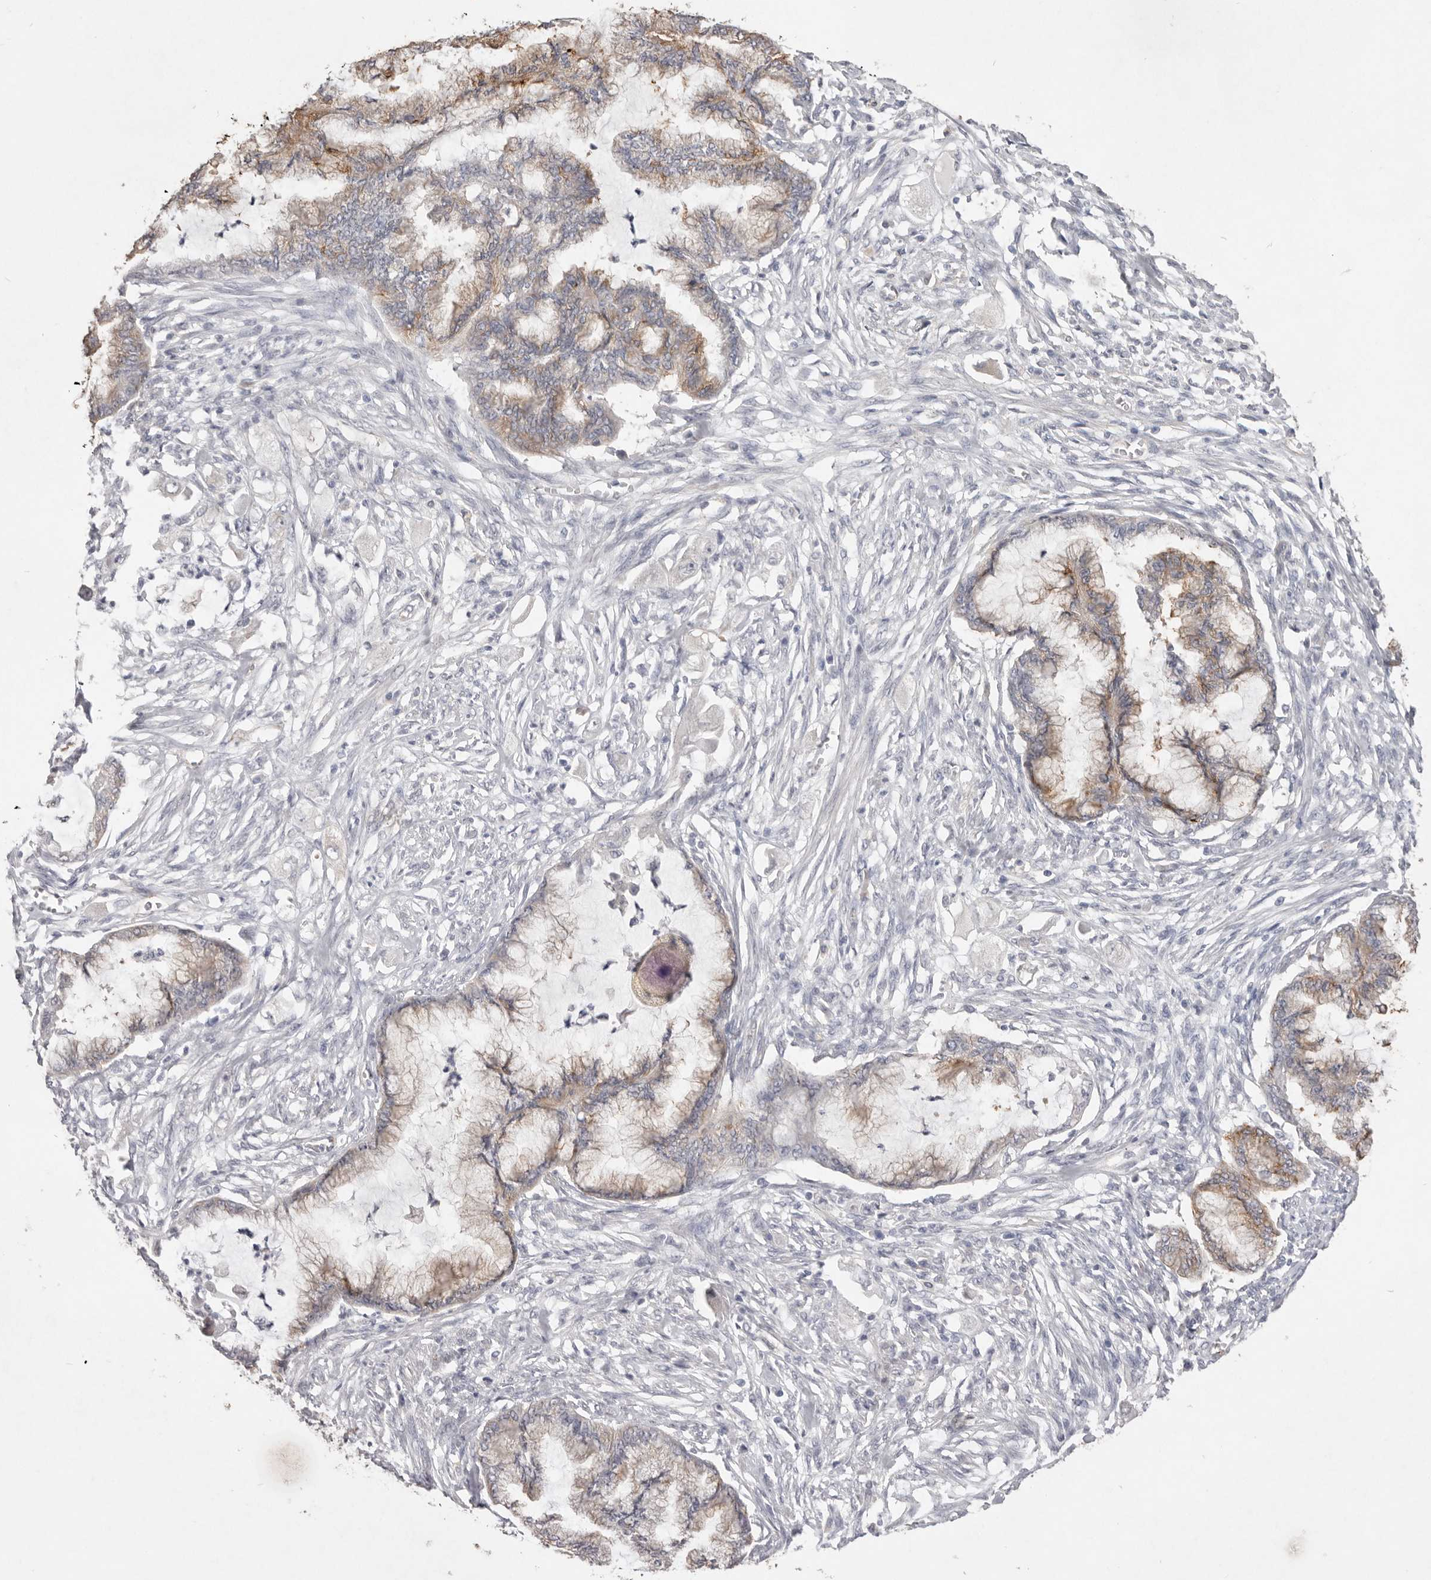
{"staining": {"intensity": "moderate", "quantity": ">75%", "location": "cytoplasmic/membranous"}, "tissue": "endometrial cancer", "cell_type": "Tumor cells", "image_type": "cancer", "snomed": [{"axis": "morphology", "description": "Adenocarcinoma, NOS"}, {"axis": "topography", "description": "Endometrium"}], "caption": "IHC (DAB) staining of adenocarcinoma (endometrial) demonstrates moderate cytoplasmic/membranous protein positivity in about >75% of tumor cells.", "gene": "ZYG11B", "patient": {"sex": "female", "age": 86}}